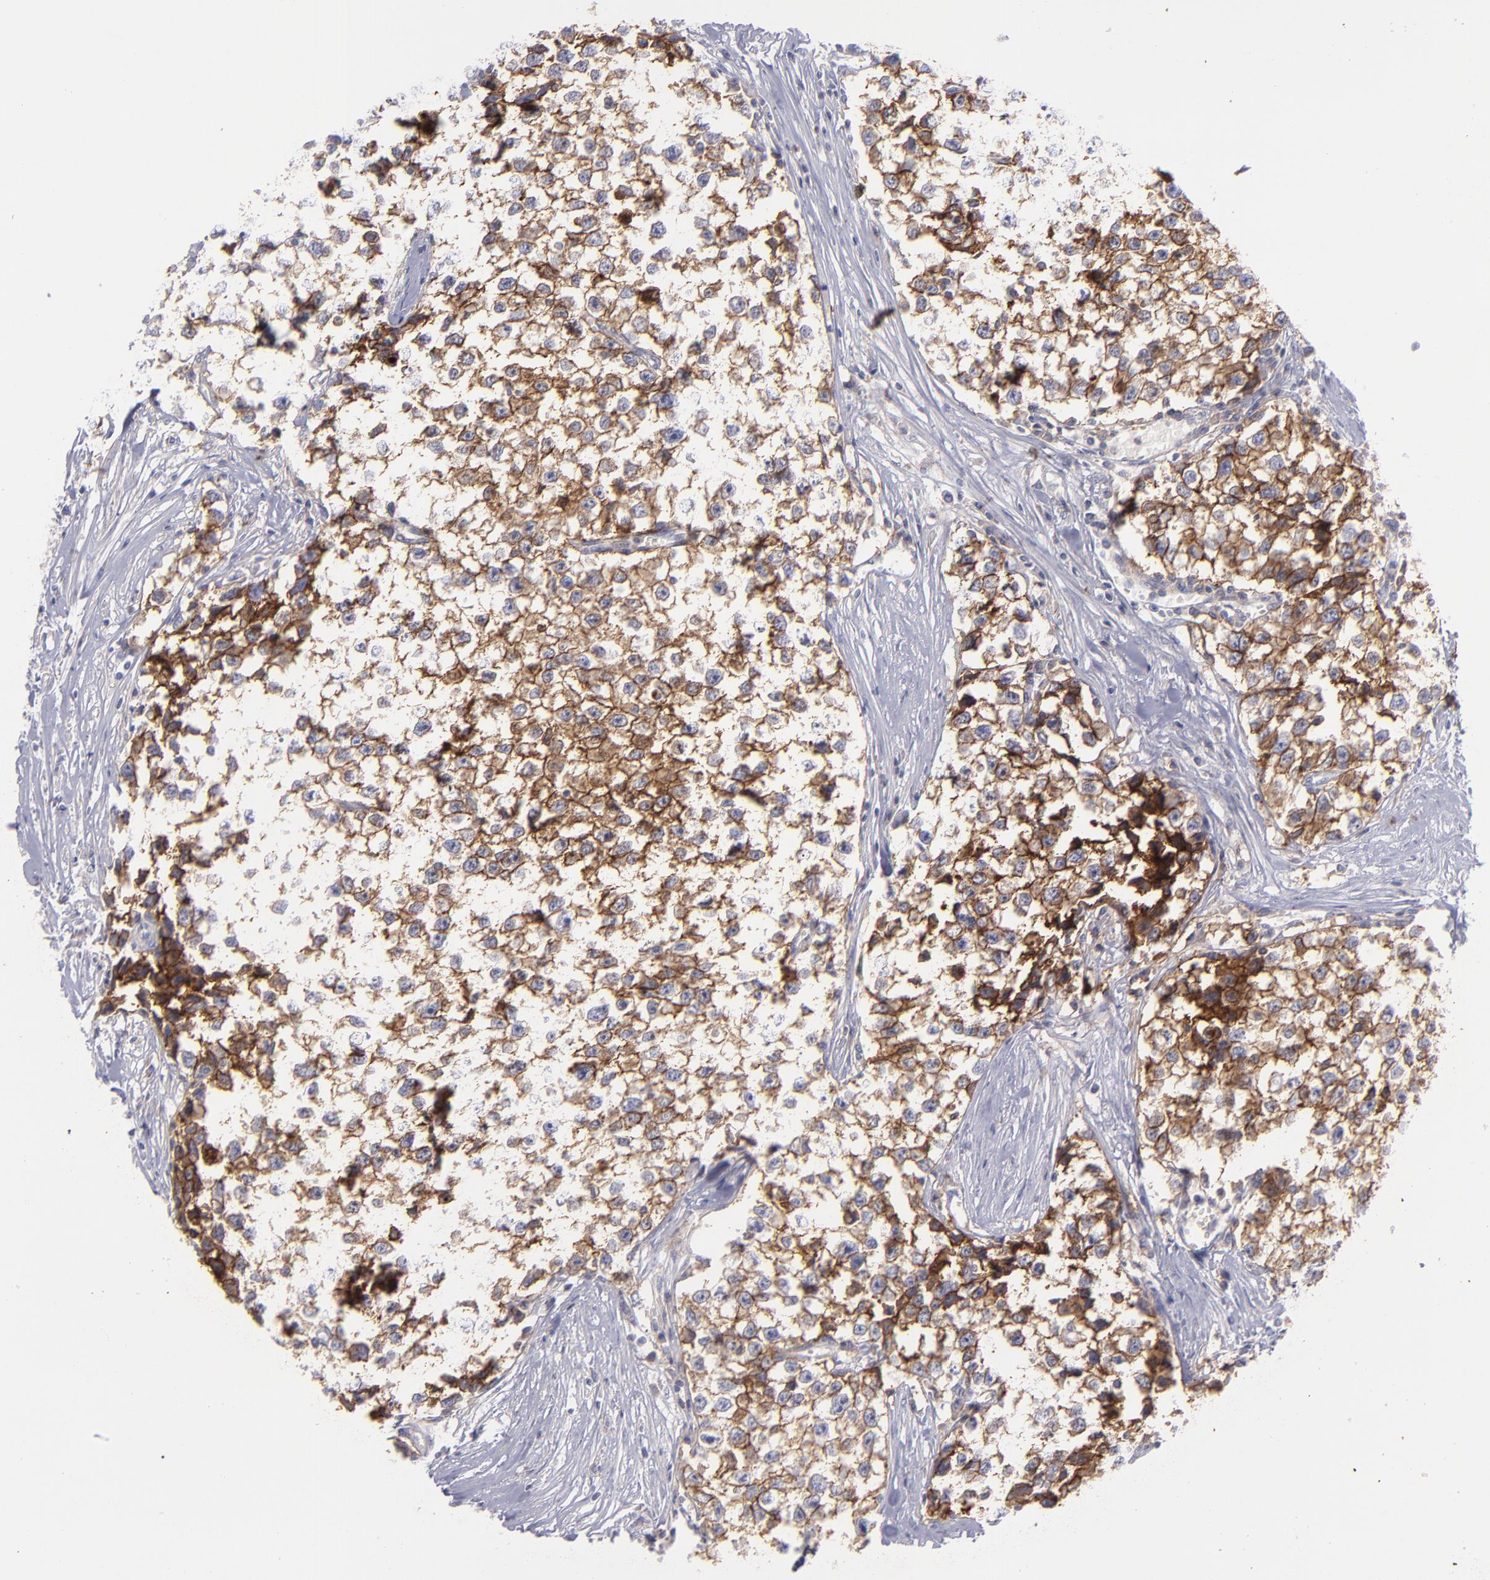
{"staining": {"intensity": "moderate", "quantity": ">75%", "location": "cytoplasmic/membranous"}, "tissue": "testis cancer", "cell_type": "Tumor cells", "image_type": "cancer", "snomed": [{"axis": "morphology", "description": "Seminoma, NOS"}, {"axis": "morphology", "description": "Carcinoma, Embryonal, NOS"}, {"axis": "topography", "description": "Testis"}], "caption": "Brown immunohistochemical staining in testis seminoma demonstrates moderate cytoplasmic/membranous positivity in about >75% of tumor cells.", "gene": "BSG", "patient": {"sex": "male", "age": 30}}